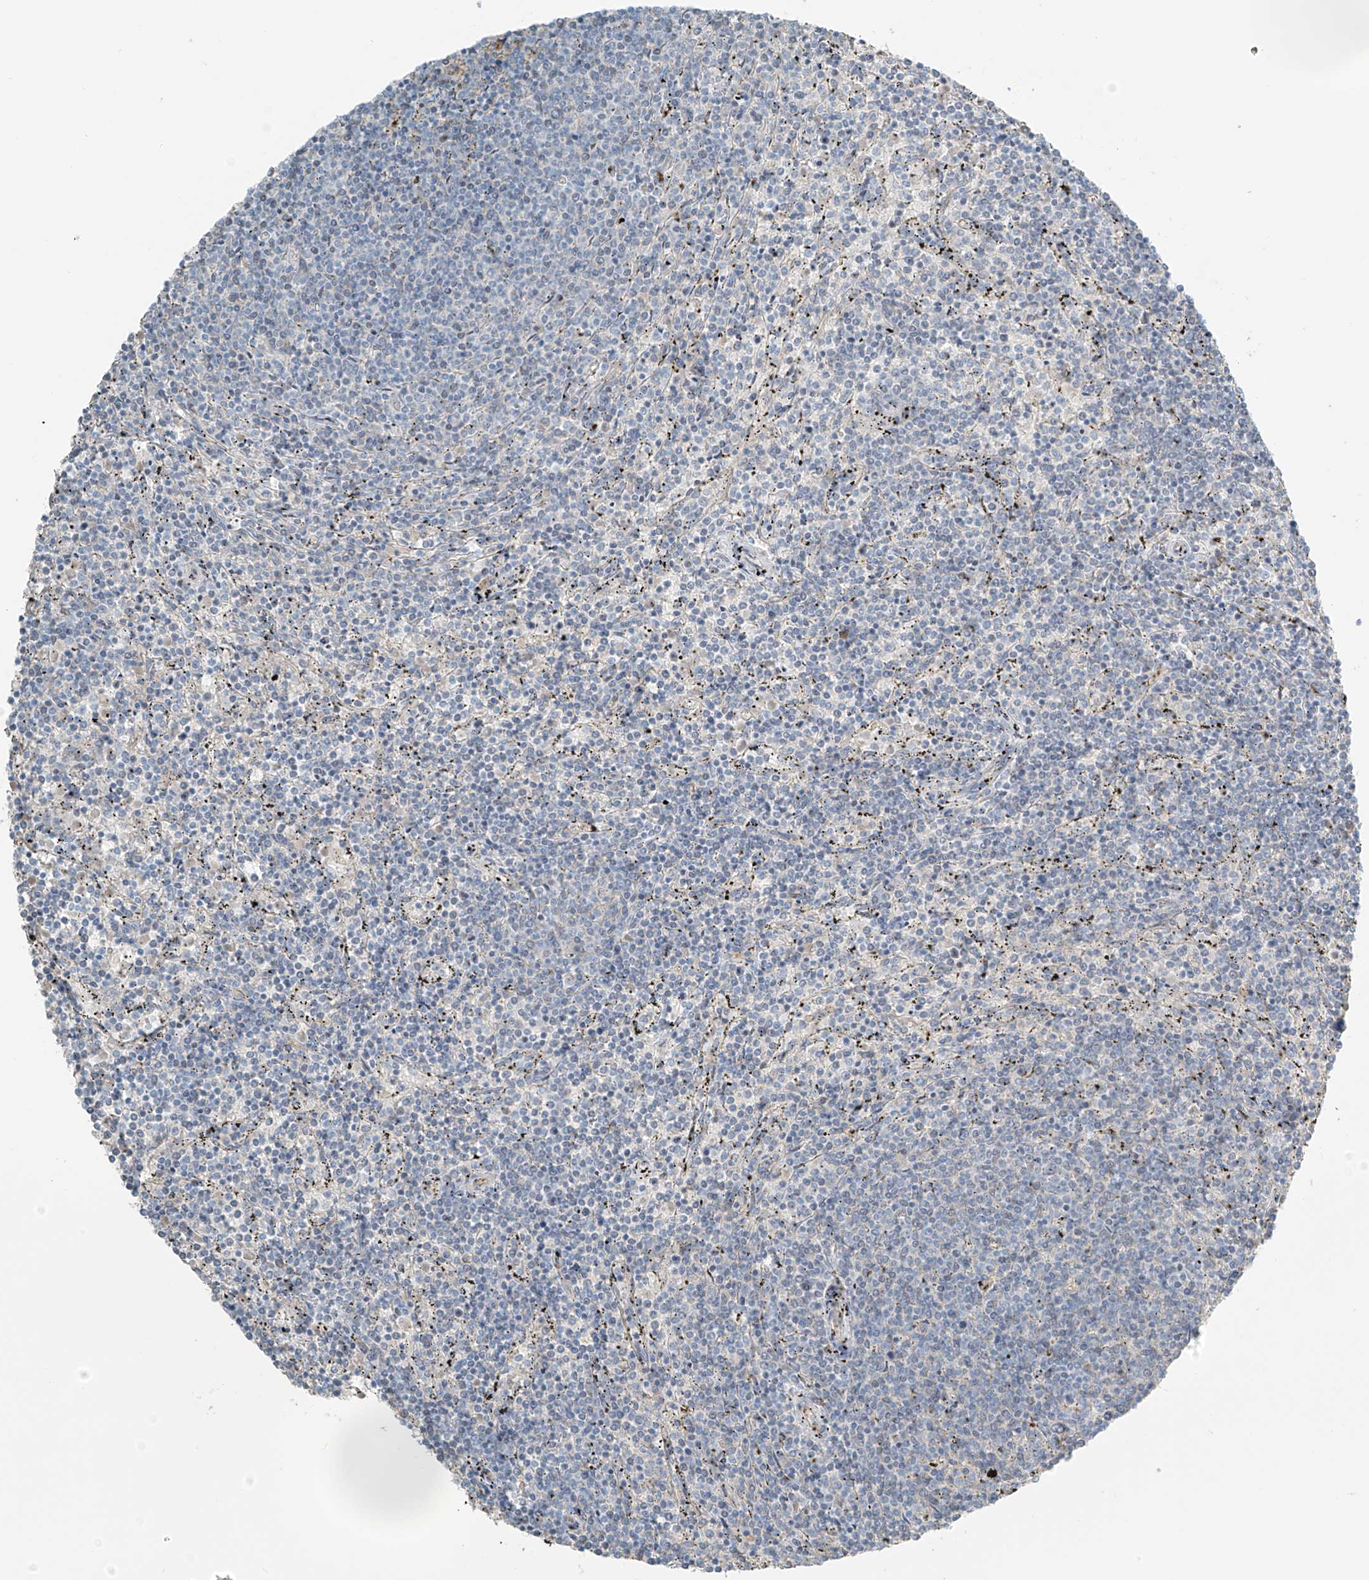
{"staining": {"intensity": "negative", "quantity": "none", "location": "none"}, "tissue": "lymphoma", "cell_type": "Tumor cells", "image_type": "cancer", "snomed": [{"axis": "morphology", "description": "Malignant lymphoma, non-Hodgkin's type, Low grade"}, {"axis": "topography", "description": "Spleen"}], "caption": "Protein analysis of malignant lymphoma, non-Hodgkin's type (low-grade) demonstrates no significant expression in tumor cells. Brightfield microscopy of immunohistochemistry stained with DAB (brown) and hematoxylin (blue), captured at high magnification.", "gene": "FAM131C", "patient": {"sex": "female", "age": 50}}